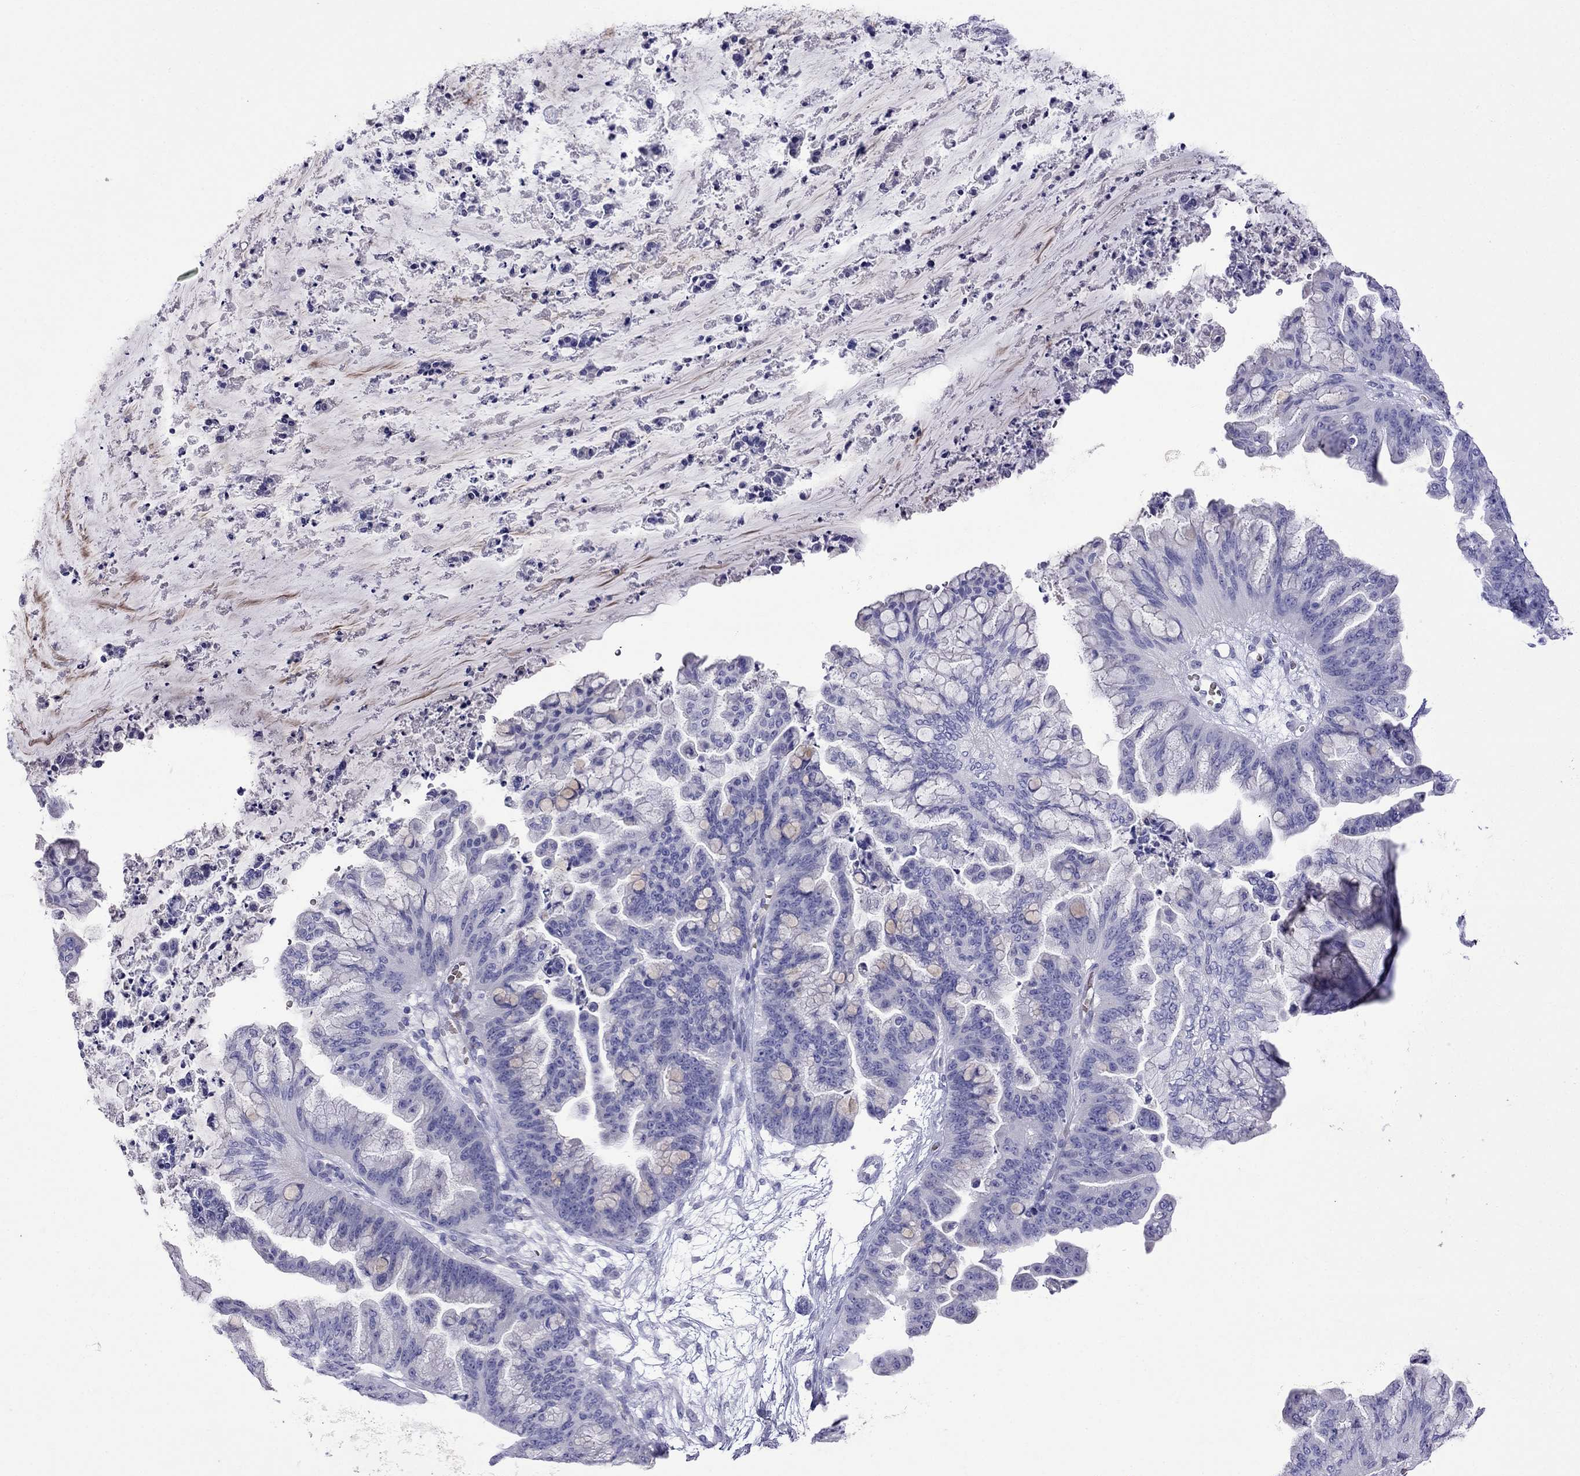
{"staining": {"intensity": "negative", "quantity": "none", "location": "none"}, "tissue": "ovarian cancer", "cell_type": "Tumor cells", "image_type": "cancer", "snomed": [{"axis": "morphology", "description": "Cystadenocarcinoma, mucinous, NOS"}, {"axis": "topography", "description": "Ovary"}], "caption": "This is an immunohistochemistry (IHC) histopathology image of ovarian mucinous cystadenocarcinoma. There is no staining in tumor cells.", "gene": "TDRD1", "patient": {"sex": "female", "age": 67}}